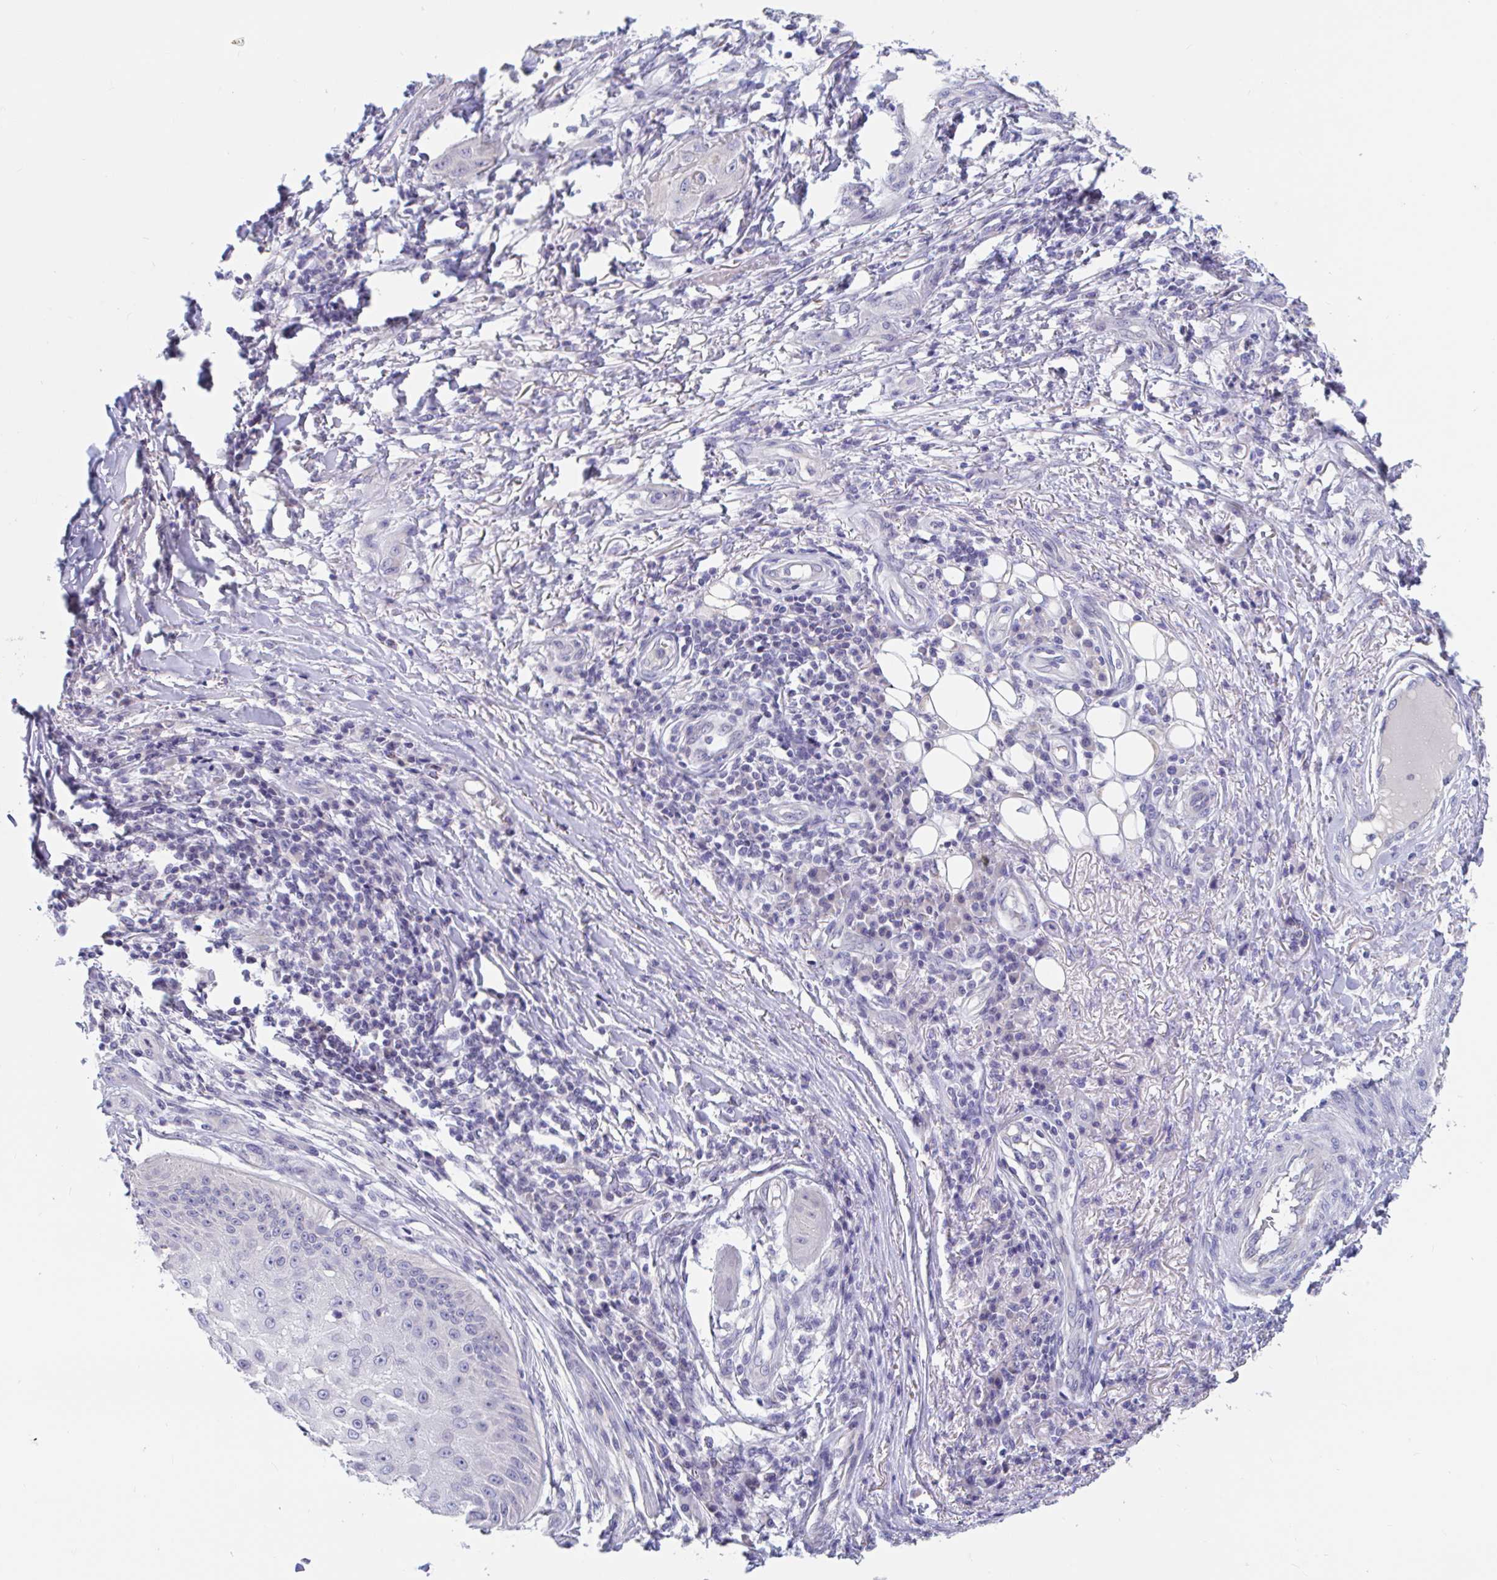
{"staining": {"intensity": "negative", "quantity": "none", "location": "none"}, "tissue": "skin cancer", "cell_type": "Tumor cells", "image_type": "cancer", "snomed": [{"axis": "morphology", "description": "Squamous cell carcinoma, NOS"}, {"axis": "topography", "description": "Skin"}], "caption": "Immunohistochemistry (IHC) photomicrograph of neoplastic tissue: skin cancer stained with DAB demonstrates no significant protein staining in tumor cells.", "gene": "UNKL", "patient": {"sex": "male", "age": 70}}